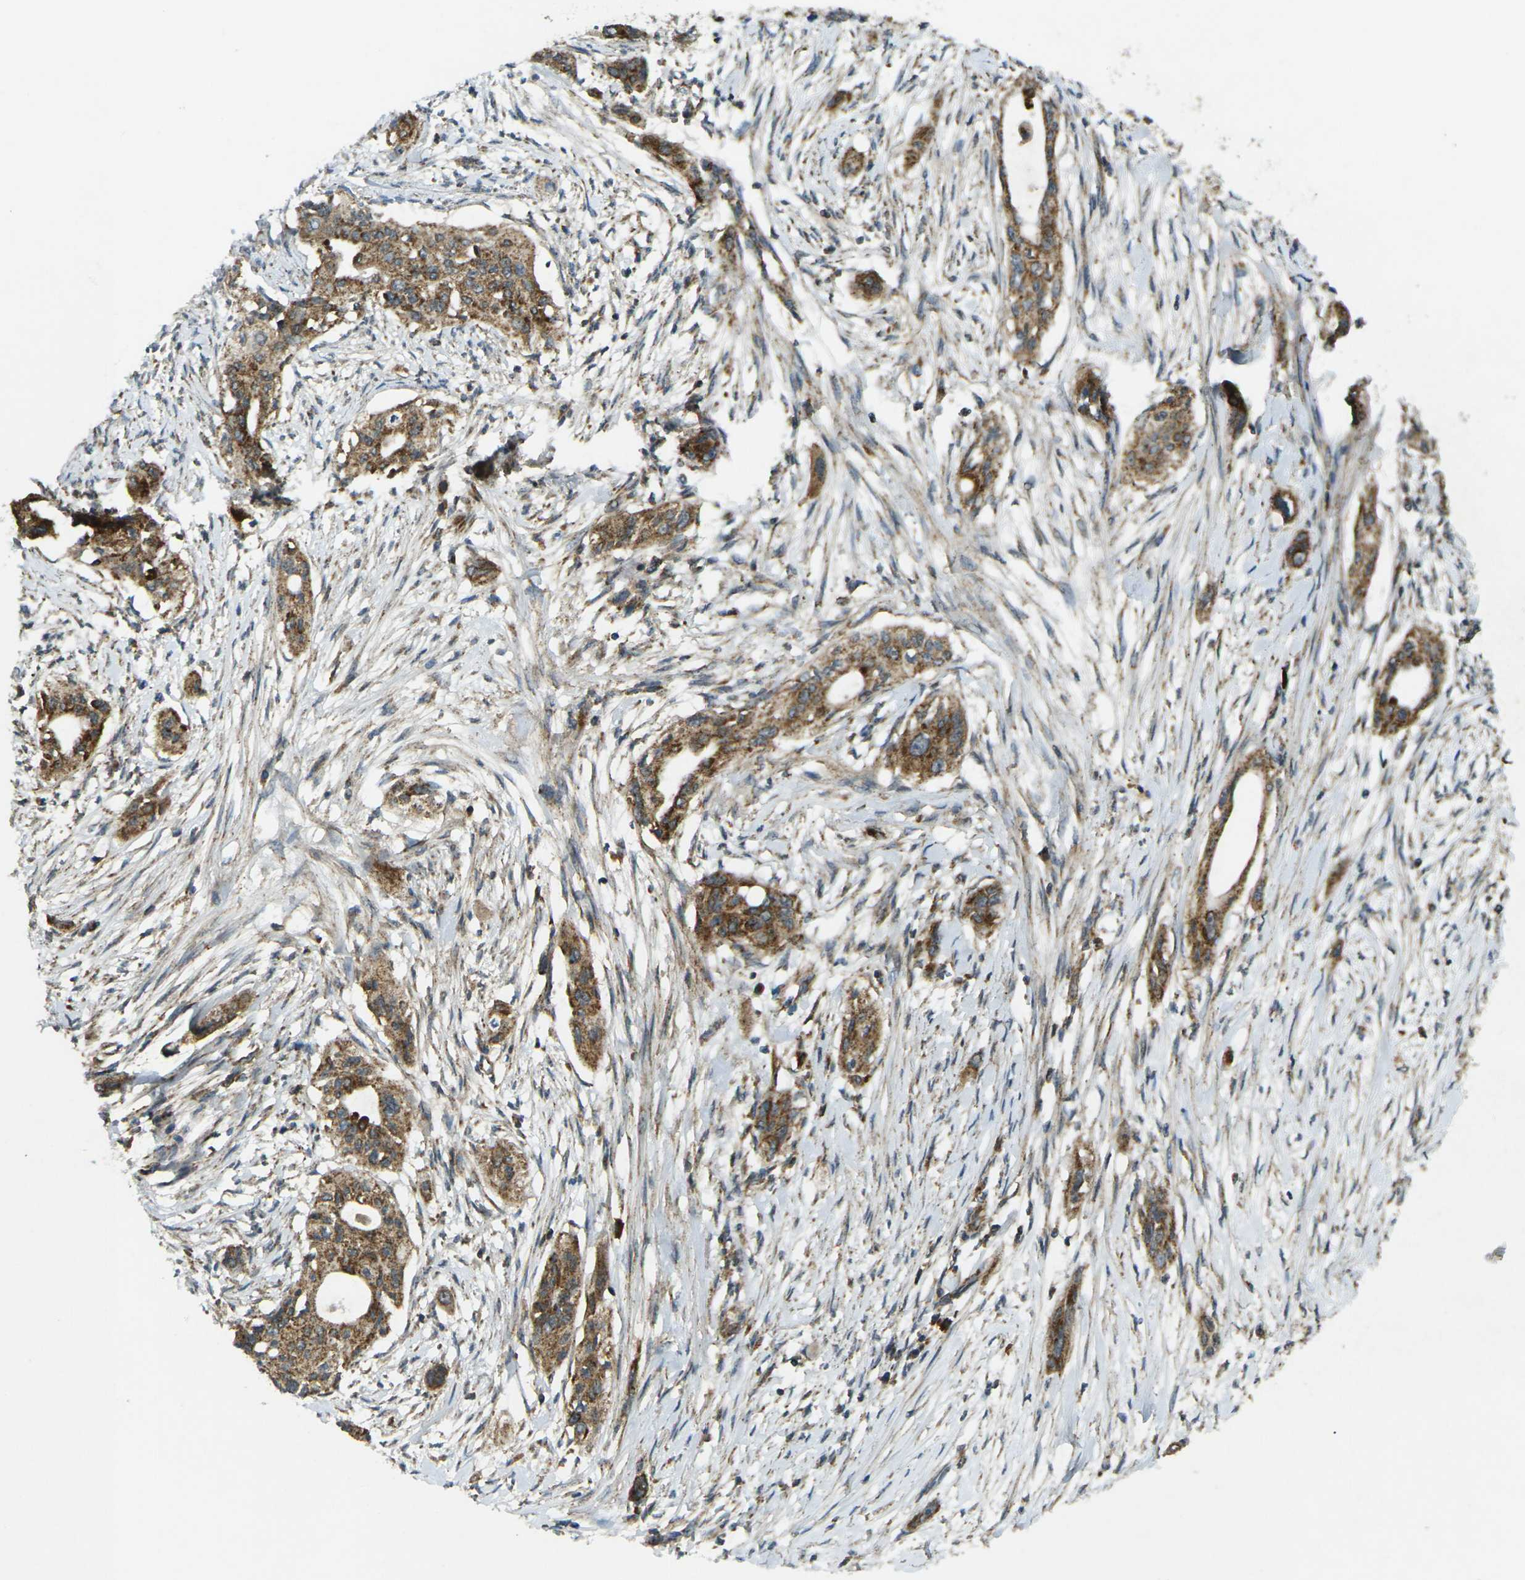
{"staining": {"intensity": "moderate", "quantity": ">75%", "location": "cytoplasmic/membranous"}, "tissue": "pancreatic cancer", "cell_type": "Tumor cells", "image_type": "cancer", "snomed": [{"axis": "morphology", "description": "Adenocarcinoma, NOS"}, {"axis": "topography", "description": "Pancreas"}], "caption": "Pancreatic cancer (adenocarcinoma) stained with a brown dye reveals moderate cytoplasmic/membranous positive positivity in about >75% of tumor cells.", "gene": "IGF1R", "patient": {"sex": "female", "age": 60}}